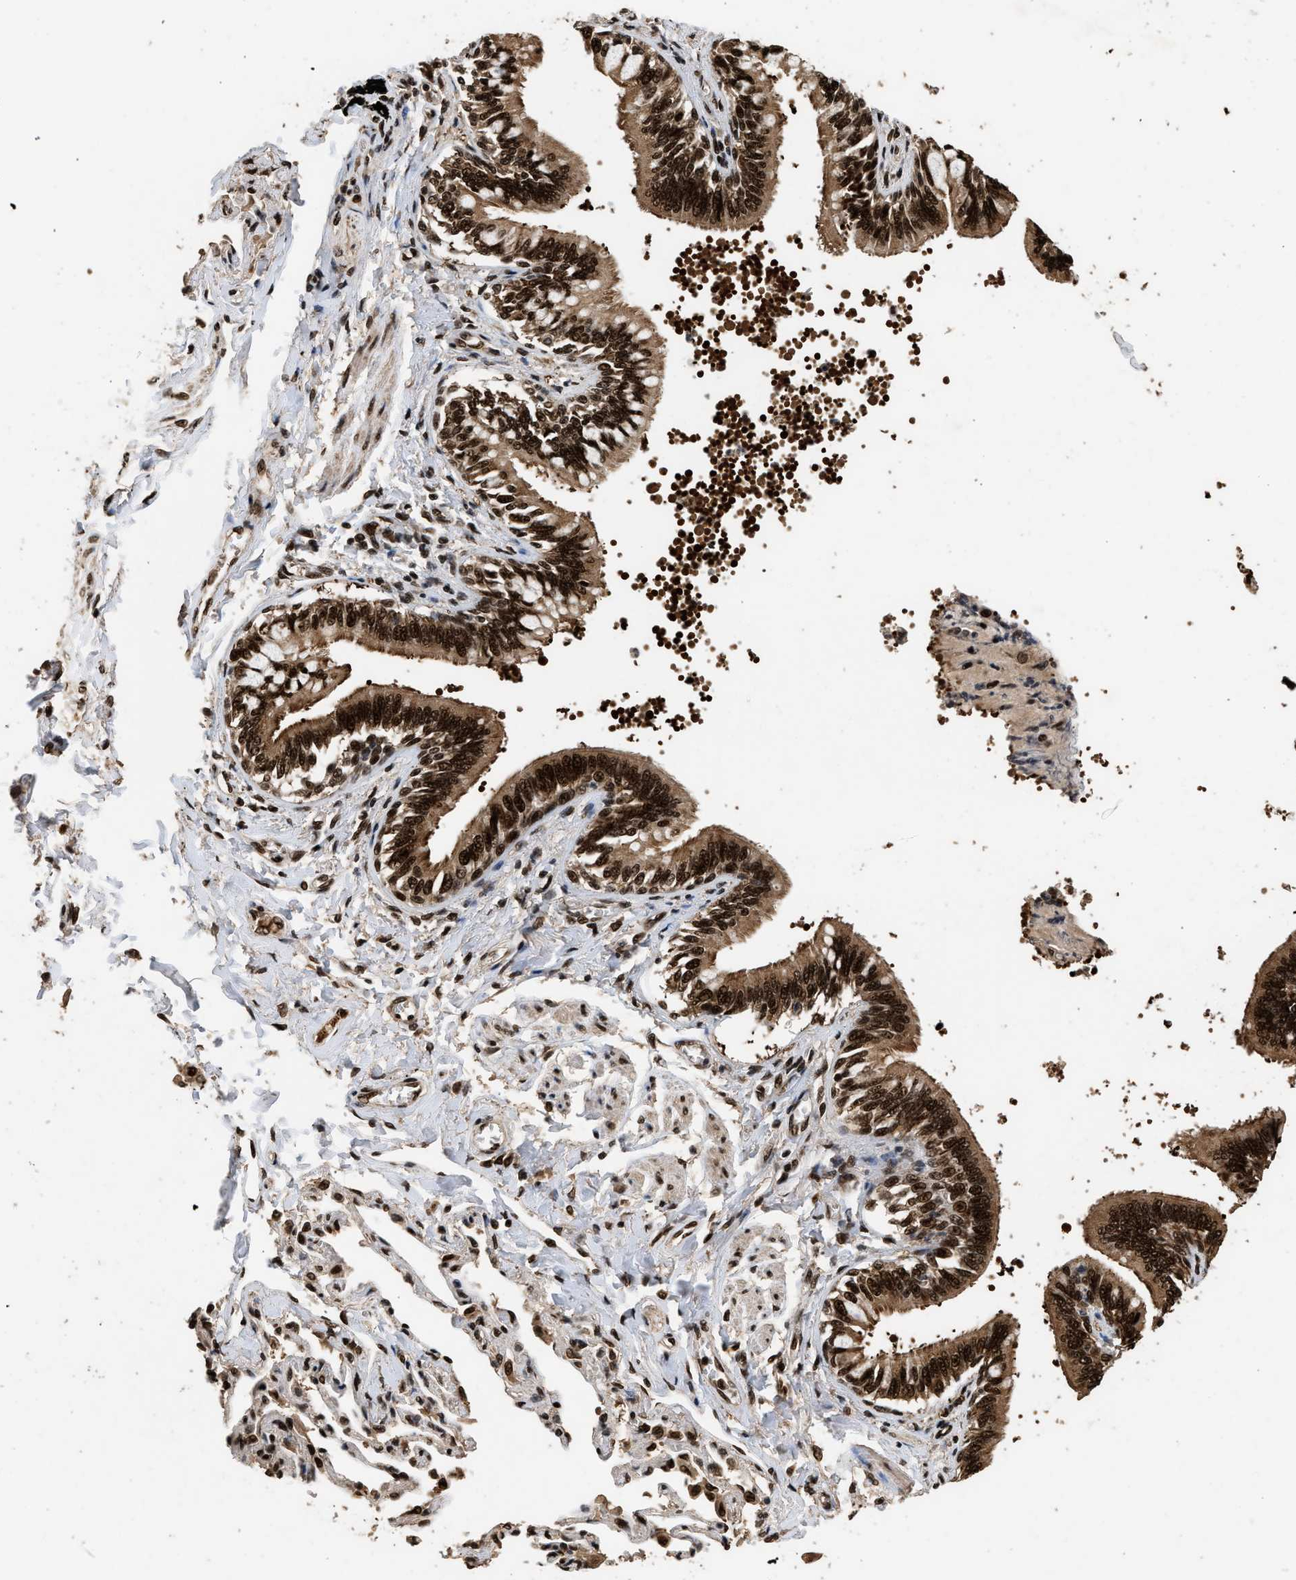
{"staining": {"intensity": "strong", "quantity": ">75%", "location": "cytoplasmic/membranous,nuclear"}, "tissue": "bronchus", "cell_type": "Respiratory epithelial cells", "image_type": "normal", "snomed": [{"axis": "morphology", "description": "Normal tissue, NOS"}, {"axis": "topography", "description": "Lung"}], "caption": "IHC photomicrograph of benign human bronchus stained for a protein (brown), which reveals high levels of strong cytoplasmic/membranous,nuclear staining in approximately >75% of respiratory epithelial cells.", "gene": "PPP4R3B", "patient": {"sex": "male", "age": 64}}